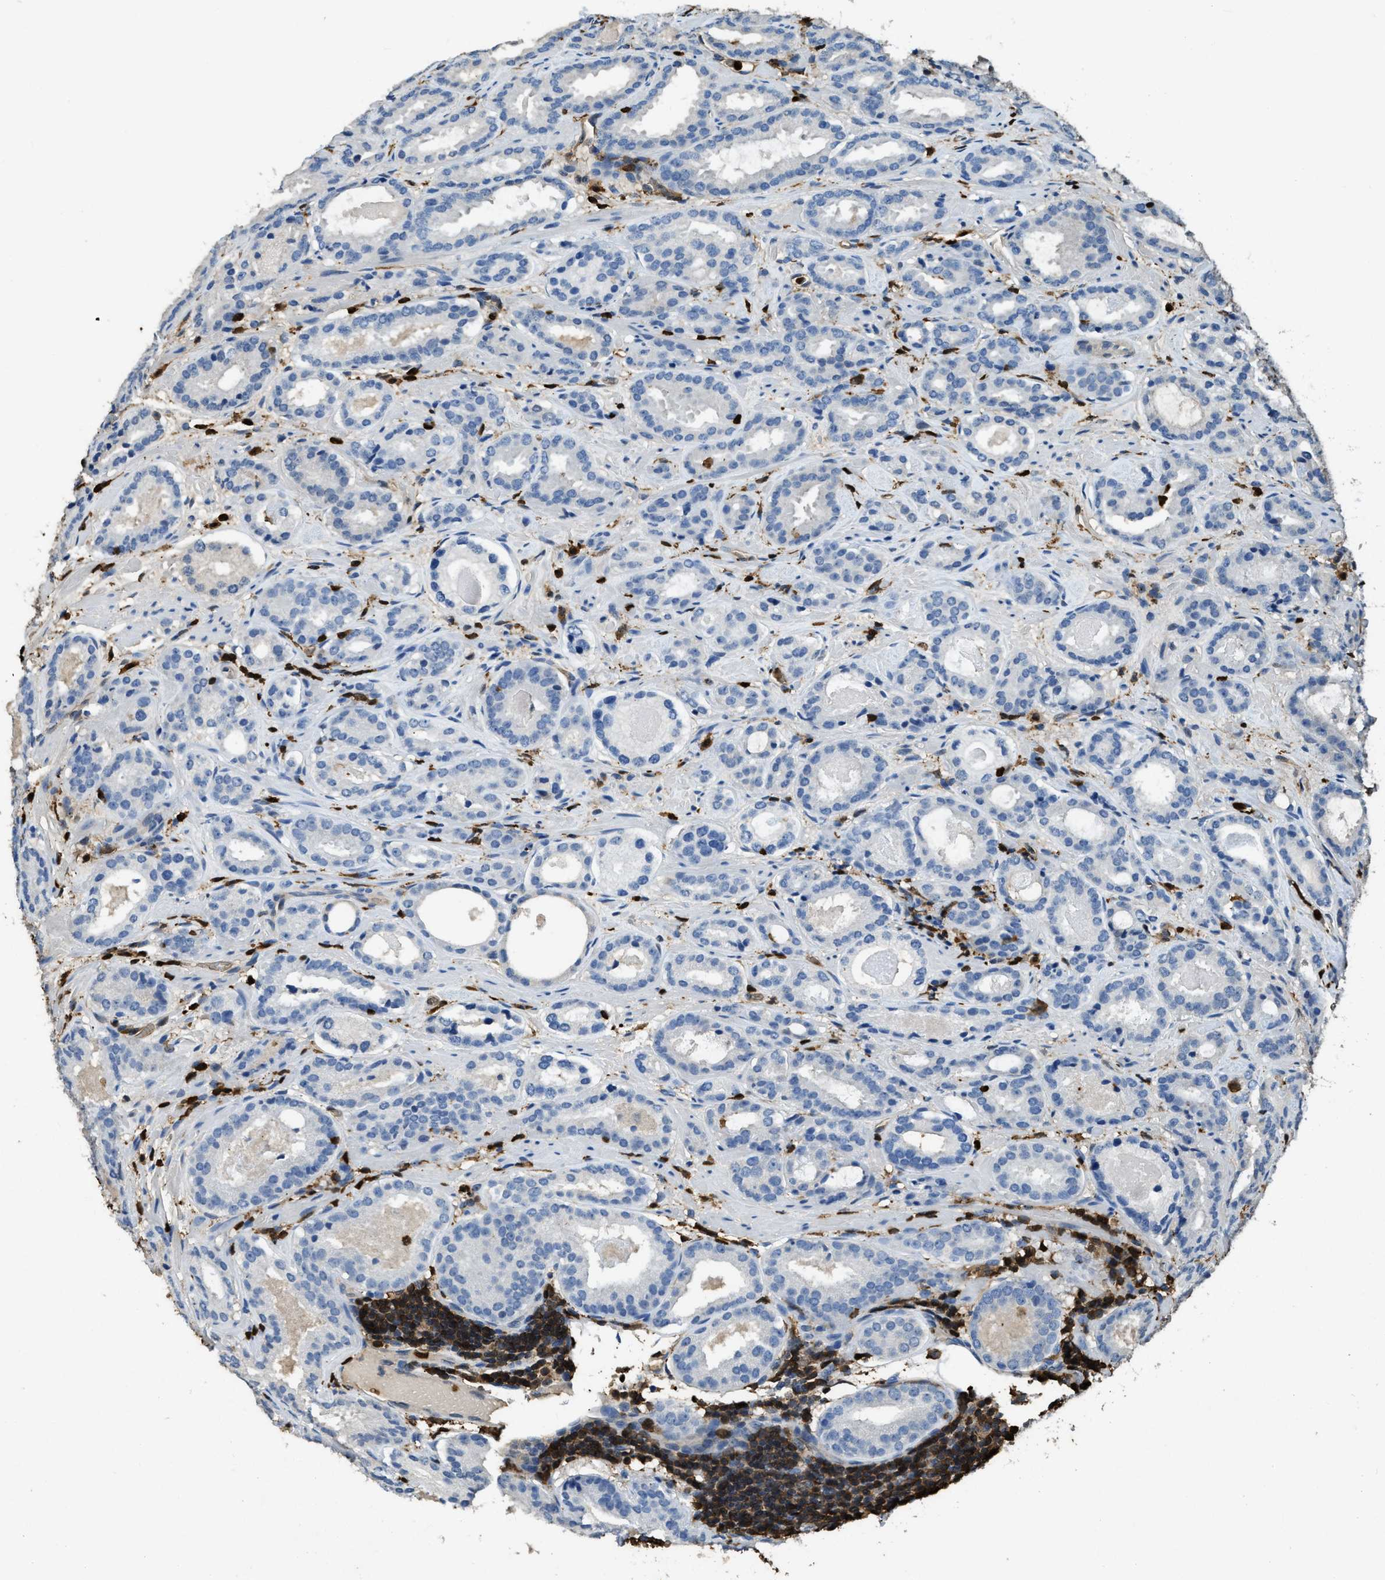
{"staining": {"intensity": "negative", "quantity": "none", "location": "none"}, "tissue": "prostate cancer", "cell_type": "Tumor cells", "image_type": "cancer", "snomed": [{"axis": "morphology", "description": "Adenocarcinoma, Low grade"}, {"axis": "topography", "description": "Prostate"}], "caption": "Tumor cells are negative for protein expression in human prostate cancer.", "gene": "ARHGDIB", "patient": {"sex": "male", "age": 69}}